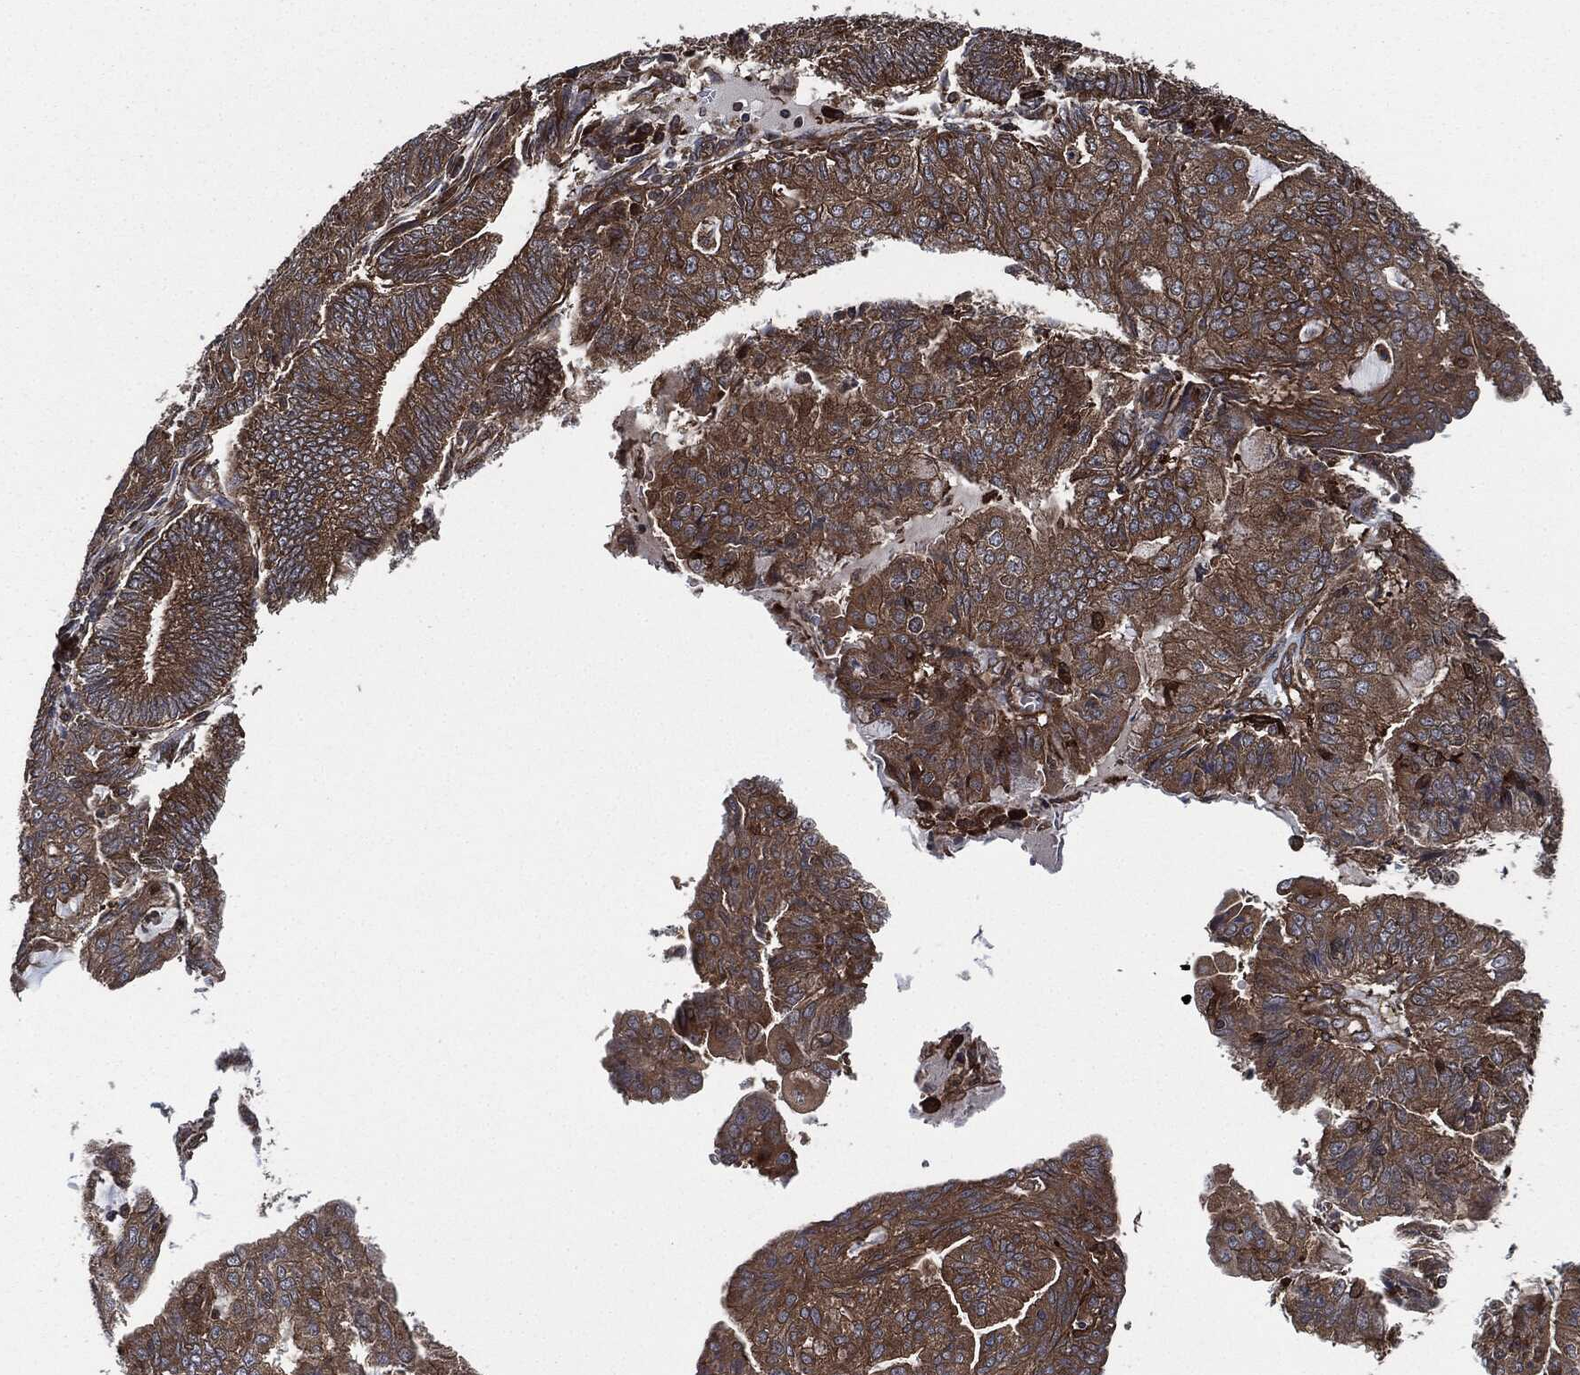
{"staining": {"intensity": "moderate", "quantity": ">75%", "location": "cytoplasmic/membranous"}, "tissue": "endometrial cancer", "cell_type": "Tumor cells", "image_type": "cancer", "snomed": [{"axis": "morphology", "description": "Adenocarcinoma, NOS"}, {"axis": "topography", "description": "Endometrium"}], "caption": "The photomicrograph displays immunohistochemical staining of endometrial cancer. There is moderate cytoplasmic/membranous staining is present in about >75% of tumor cells. (DAB (3,3'-diaminobenzidine) IHC with brightfield microscopy, high magnification).", "gene": "RAP1GDS1", "patient": {"sex": "female", "age": 82}}